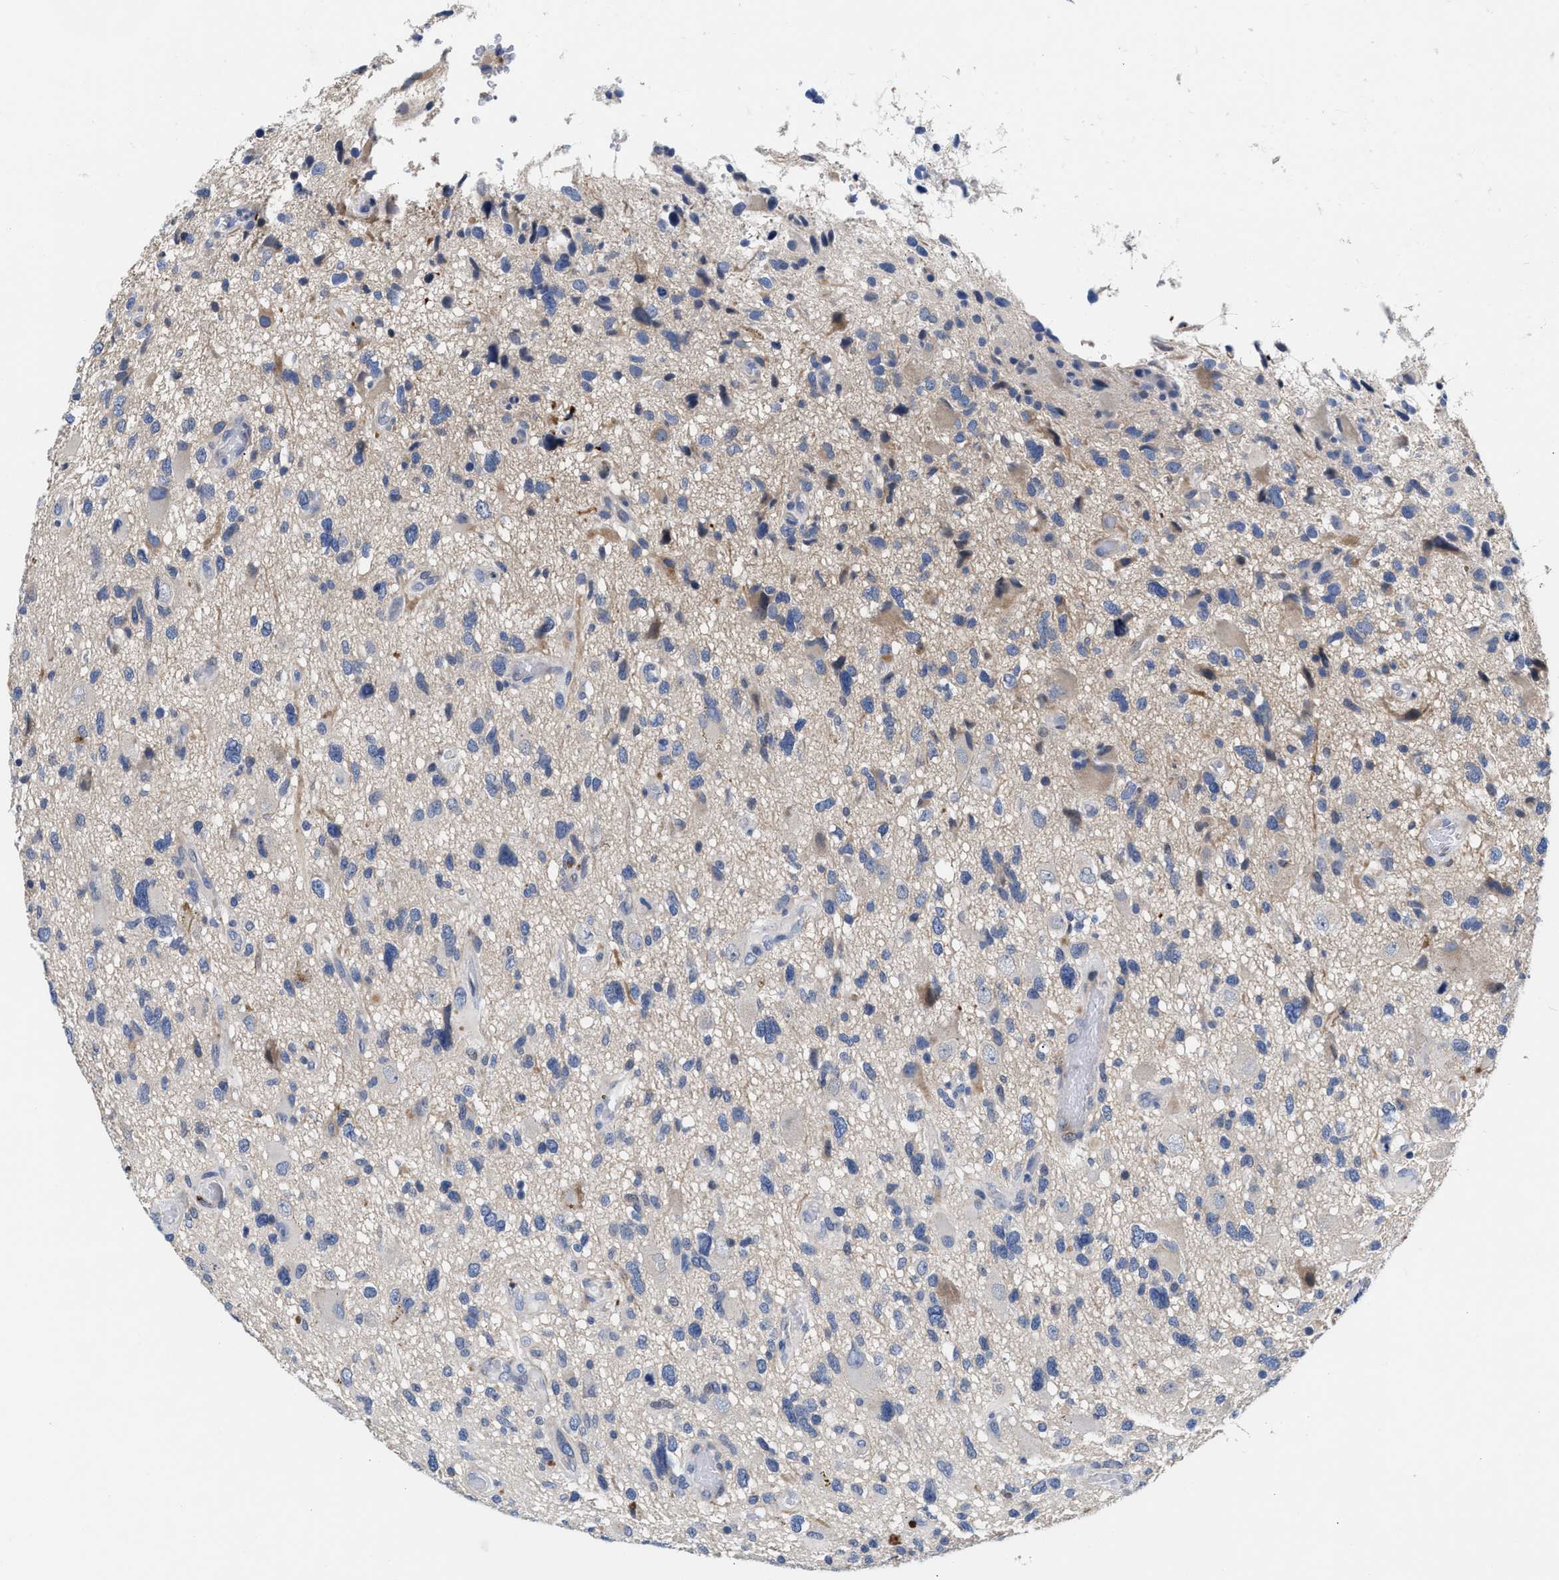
{"staining": {"intensity": "negative", "quantity": "none", "location": "none"}, "tissue": "glioma", "cell_type": "Tumor cells", "image_type": "cancer", "snomed": [{"axis": "morphology", "description": "Glioma, malignant, High grade"}, {"axis": "topography", "description": "Brain"}], "caption": "Photomicrograph shows no protein staining in tumor cells of malignant glioma (high-grade) tissue. Brightfield microscopy of immunohistochemistry (IHC) stained with DAB (brown) and hematoxylin (blue), captured at high magnification.", "gene": "ACTL7B", "patient": {"sex": "male", "age": 33}}